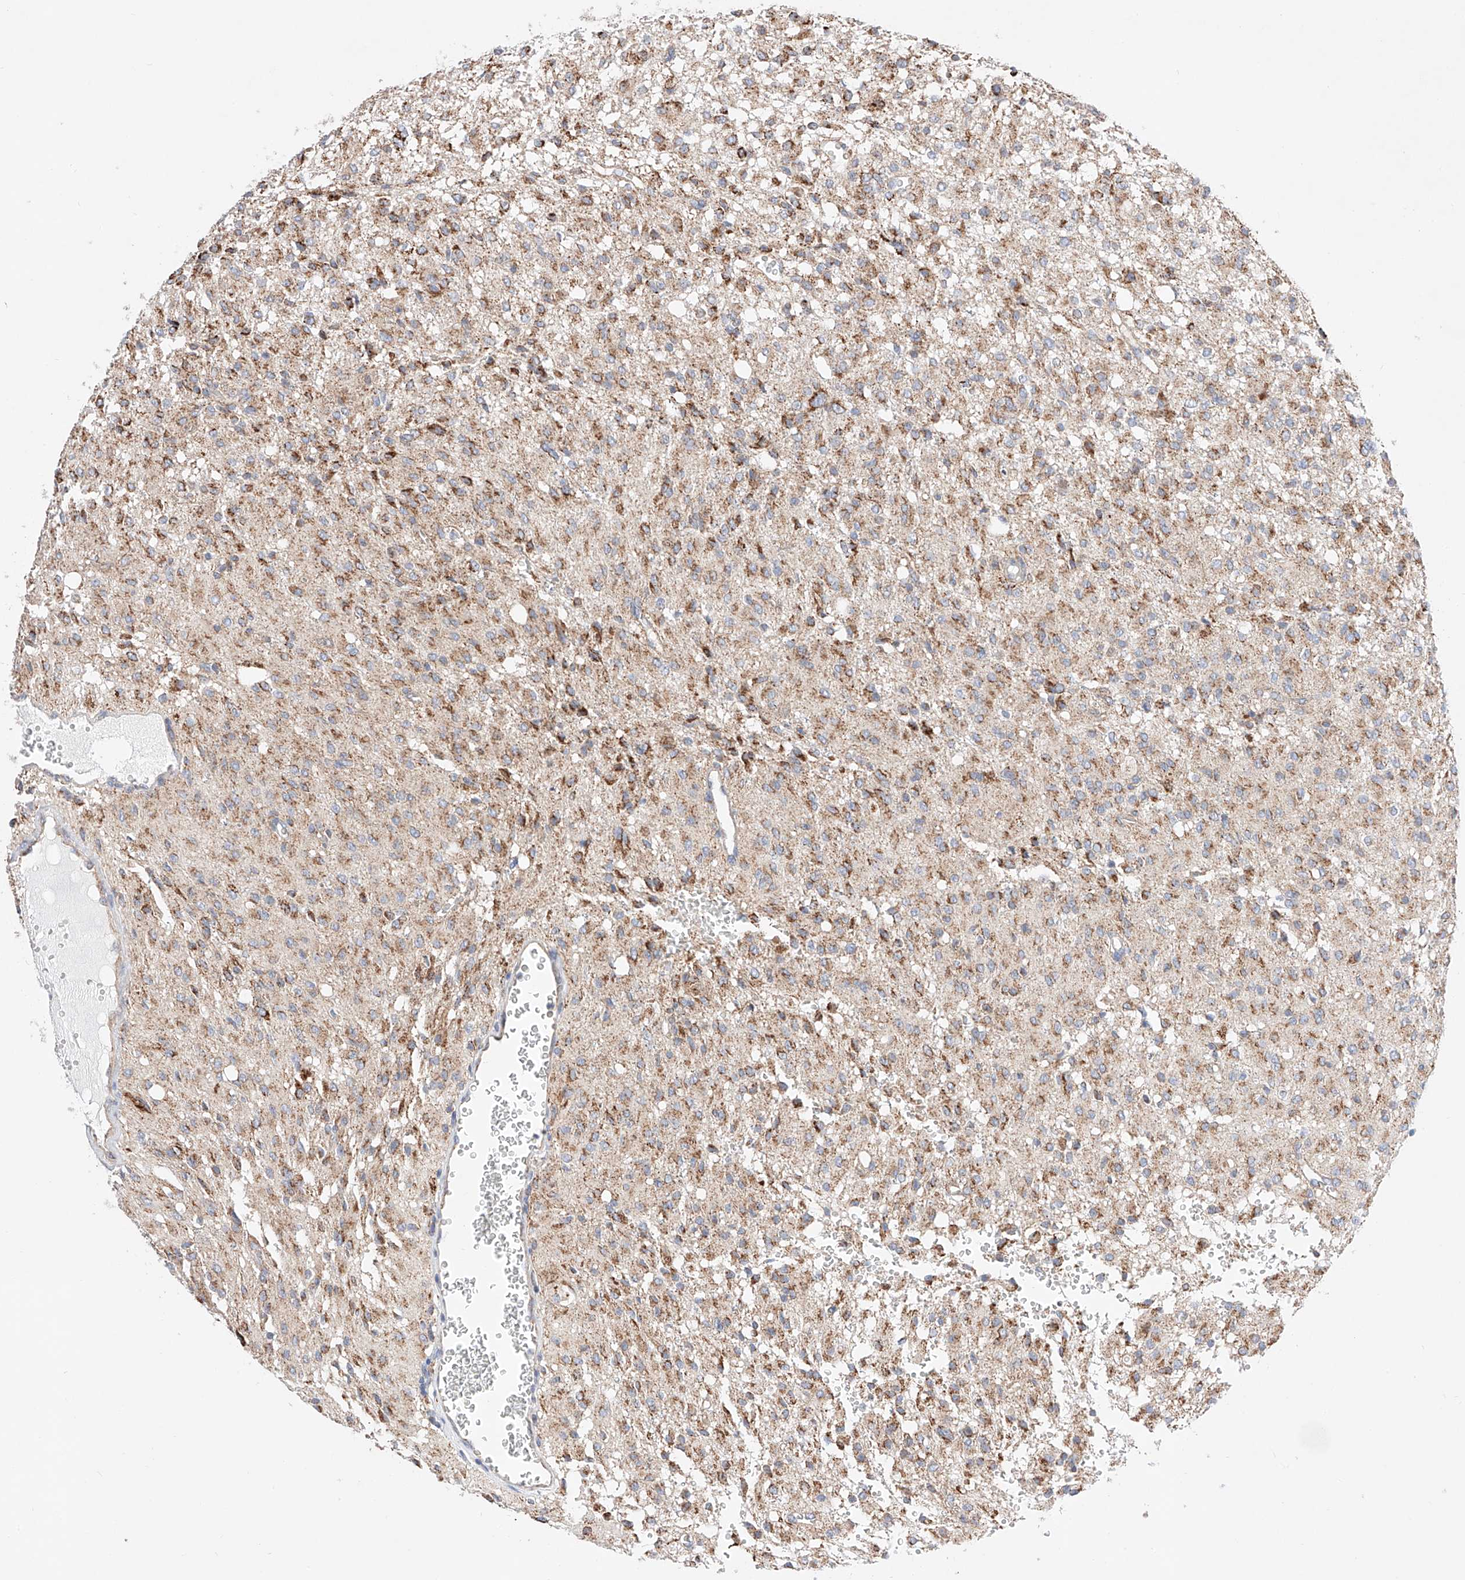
{"staining": {"intensity": "moderate", "quantity": "25%-75%", "location": "cytoplasmic/membranous"}, "tissue": "glioma", "cell_type": "Tumor cells", "image_type": "cancer", "snomed": [{"axis": "morphology", "description": "Glioma, malignant, High grade"}, {"axis": "topography", "description": "Brain"}], "caption": "The micrograph demonstrates immunohistochemical staining of glioma. There is moderate cytoplasmic/membranous staining is seen in about 25%-75% of tumor cells.", "gene": "KTI12", "patient": {"sex": "female", "age": 59}}